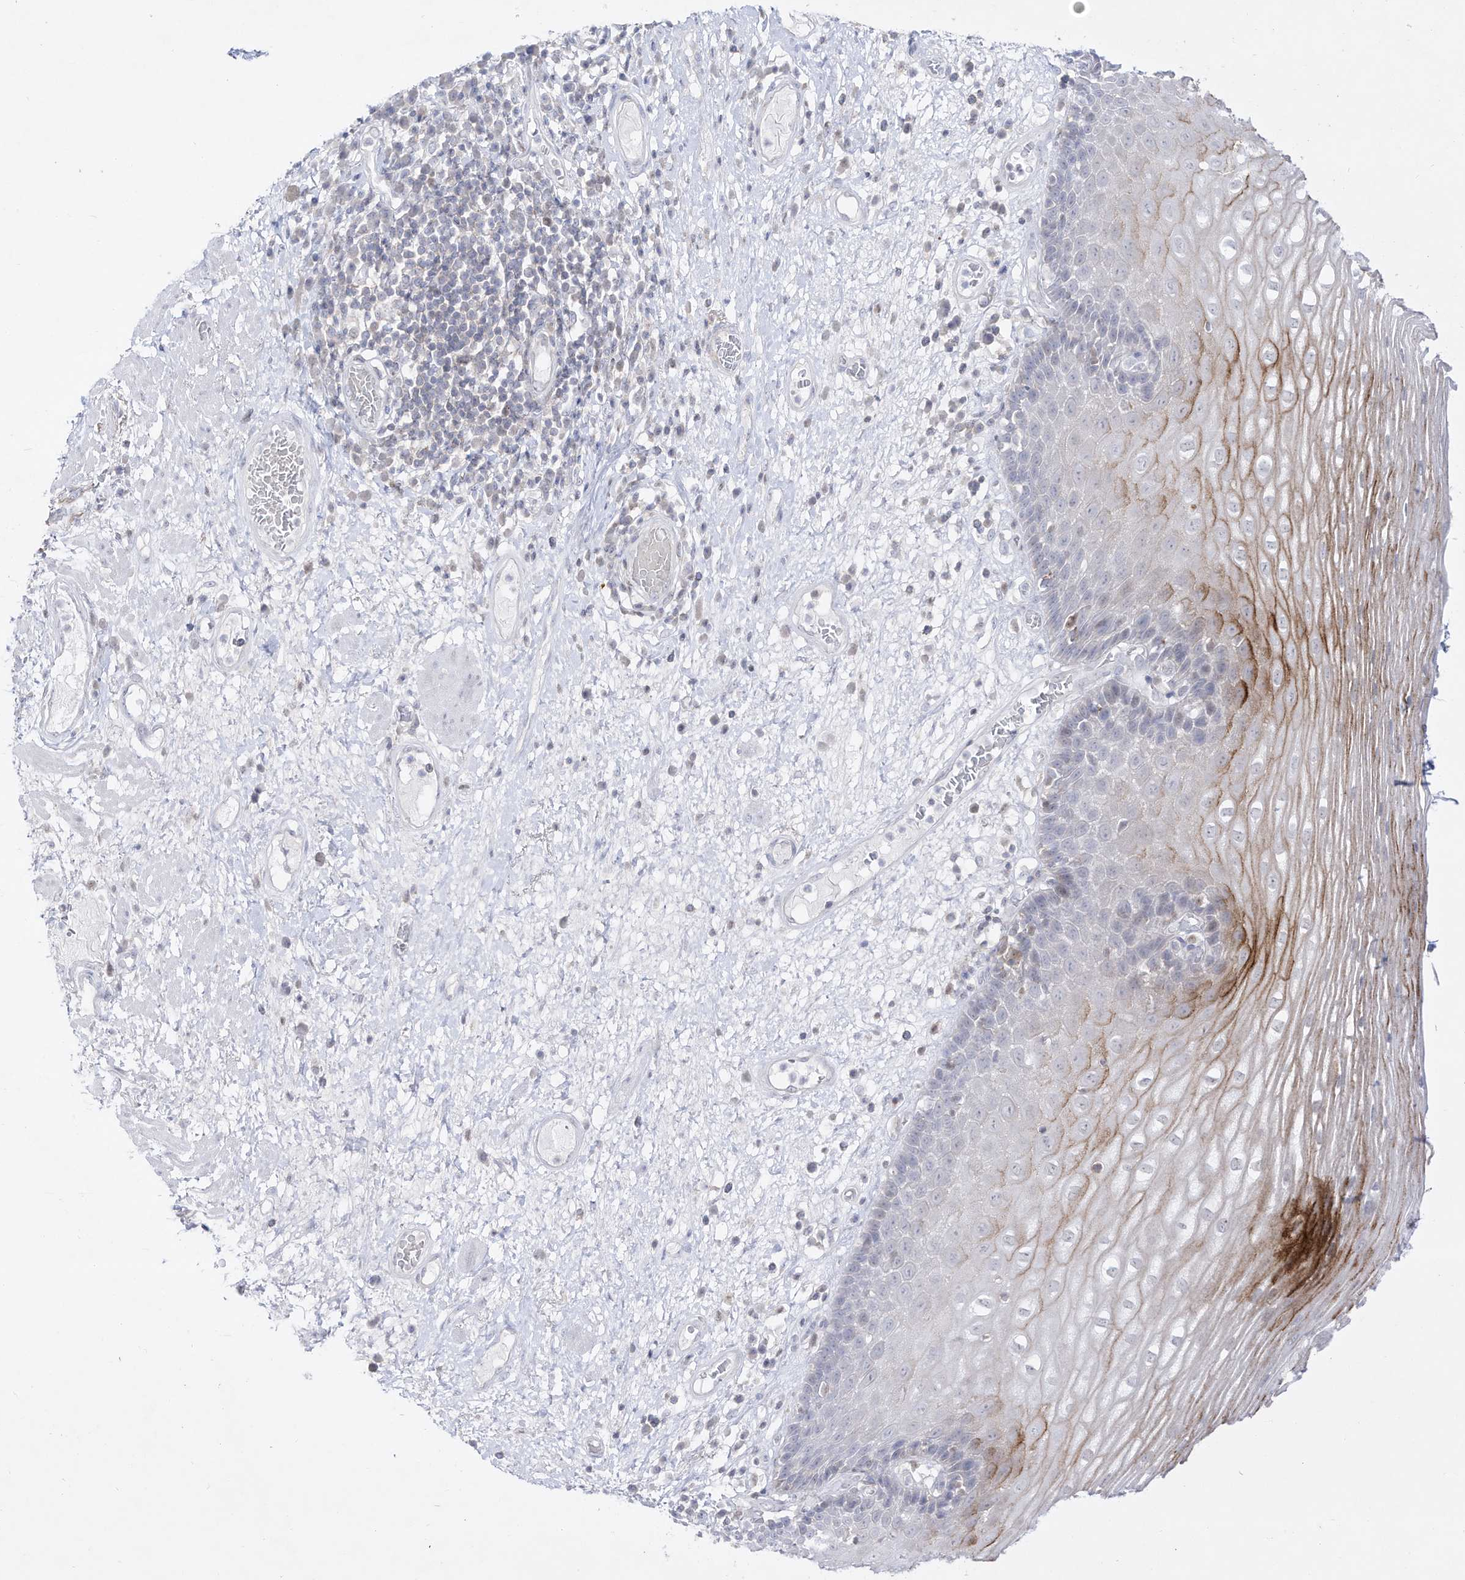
{"staining": {"intensity": "strong", "quantity": "<25%", "location": "cytoplasmic/membranous"}, "tissue": "esophagus", "cell_type": "Squamous epithelial cells", "image_type": "normal", "snomed": [{"axis": "morphology", "description": "Normal tissue, NOS"}, {"axis": "morphology", "description": "Adenocarcinoma, NOS"}, {"axis": "topography", "description": "Esophagus"}], "caption": "The micrograph exhibits a brown stain indicating the presence of a protein in the cytoplasmic/membranous of squamous epithelial cells in esophagus.", "gene": "DMKN", "patient": {"sex": "male", "age": 62}}